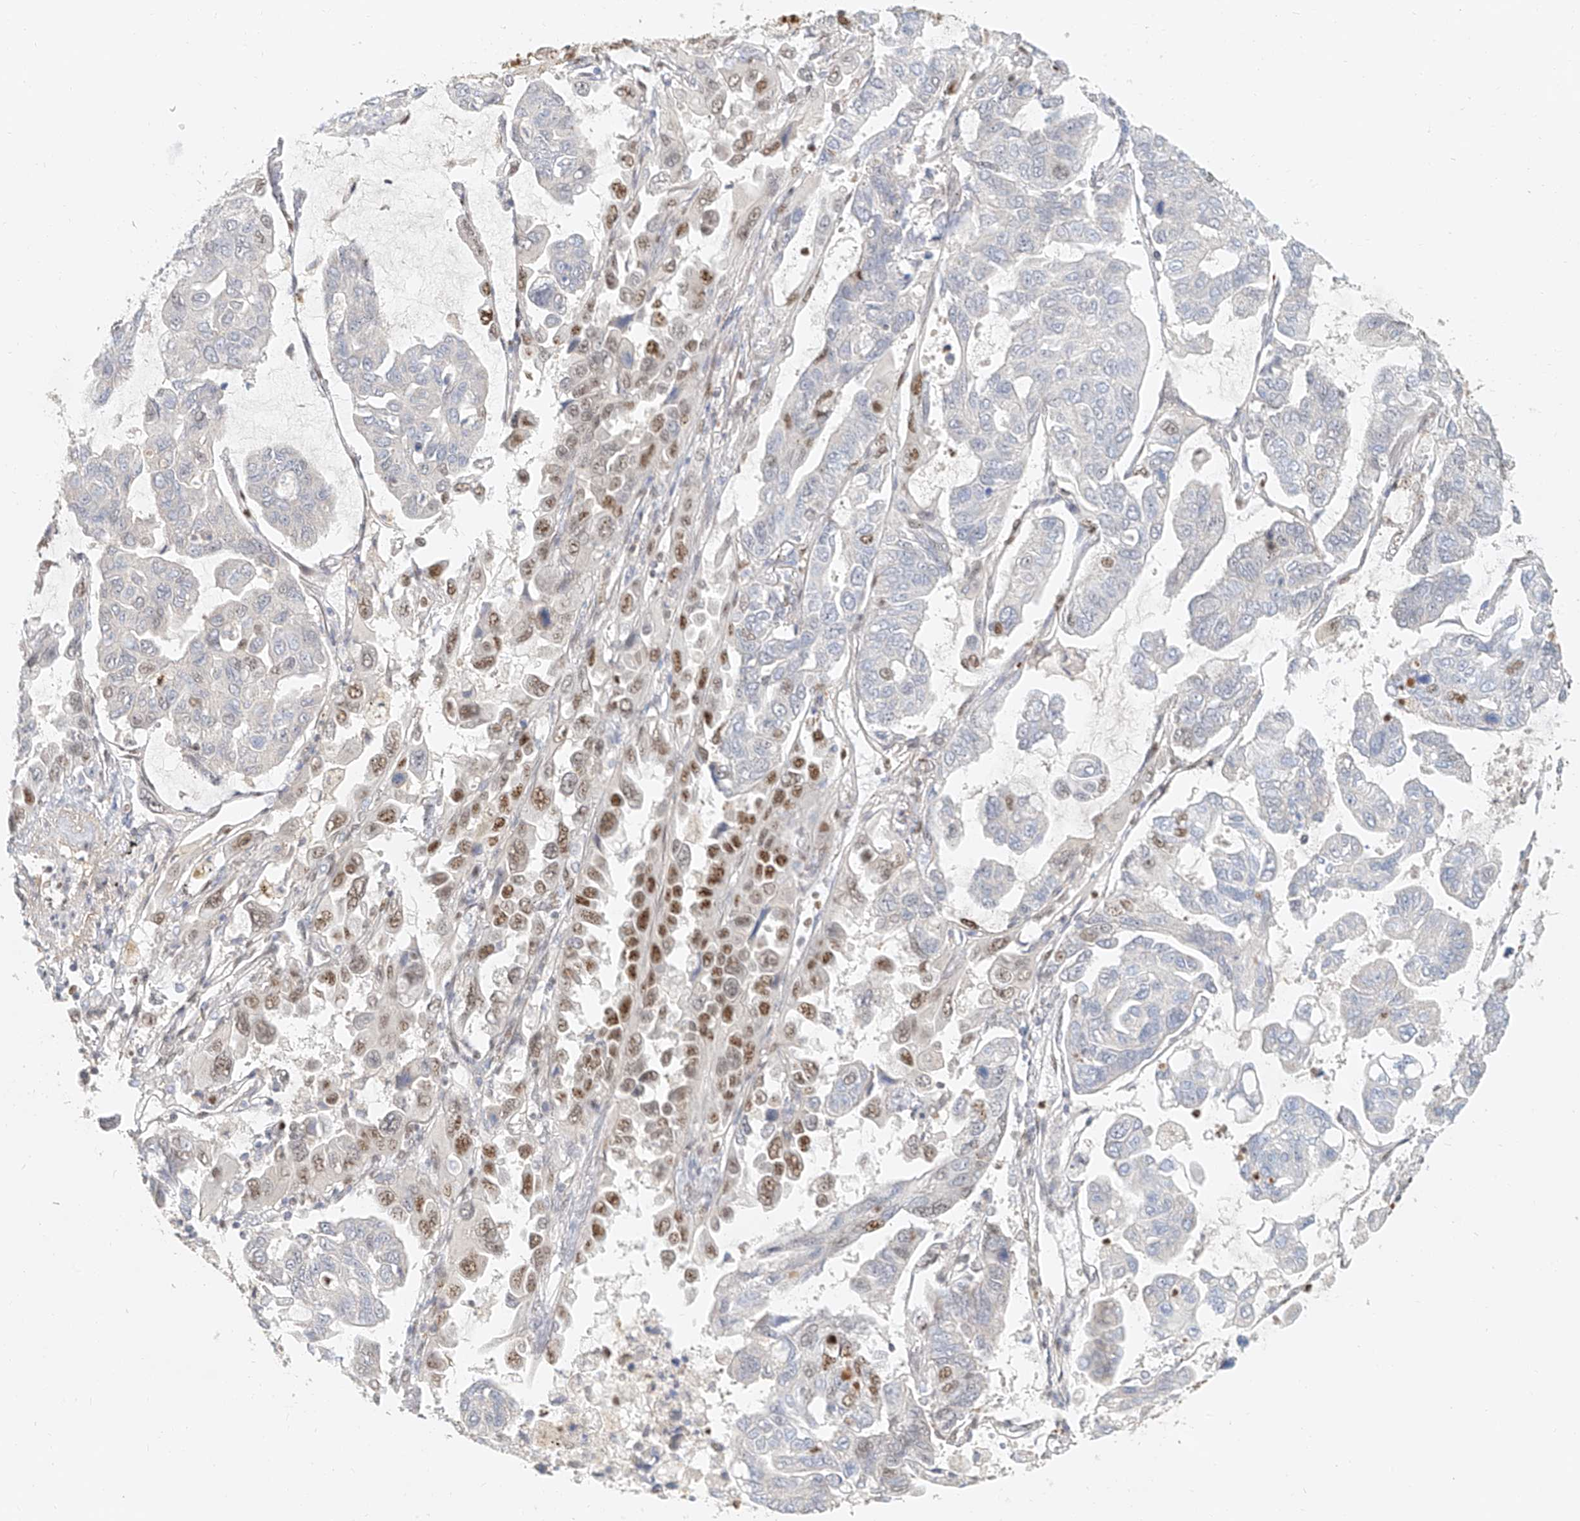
{"staining": {"intensity": "strong", "quantity": "25%-75%", "location": "nuclear"}, "tissue": "lung cancer", "cell_type": "Tumor cells", "image_type": "cancer", "snomed": [{"axis": "morphology", "description": "Adenocarcinoma, NOS"}, {"axis": "topography", "description": "Lung"}], "caption": "A high-resolution micrograph shows IHC staining of adenocarcinoma (lung), which displays strong nuclear expression in approximately 25%-75% of tumor cells.", "gene": "CXorf58", "patient": {"sex": "male", "age": 64}}